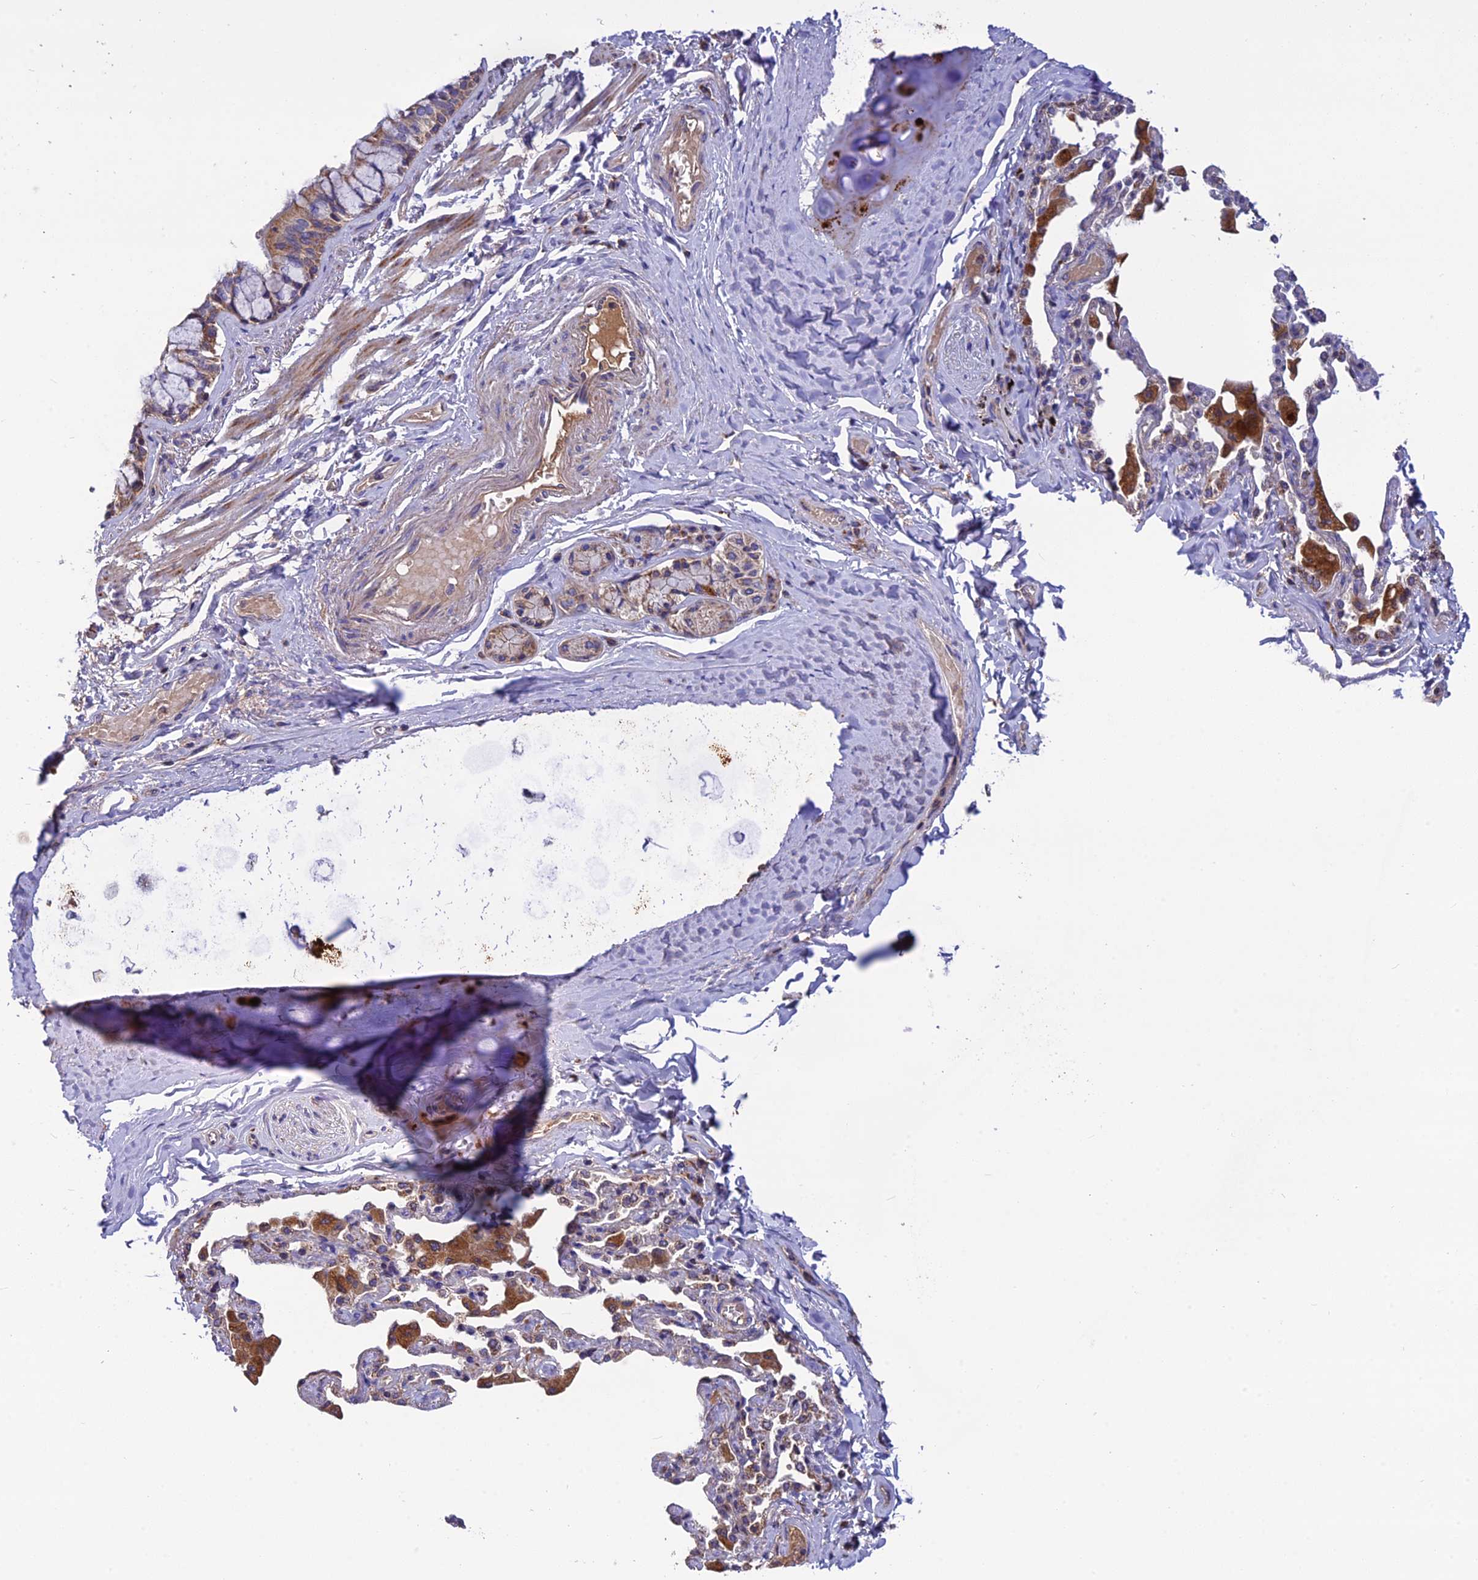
{"staining": {"intensity": "moderate", "quantity": ">75%", "location": "cytoplasmic/membranous"}, "tissue": "bronchus", "cell_type": "Respiratory epithelial cells", "image_type": "normal", "snomed": [{"axis": "morphology", "description": "Normal tissue, NOS"}, {"axis": "morphology", "description": "Inflammation, NOS"}, {"axis": "topography", "description": "Bronchus"}, {"axis": "topography", "description": "Lung"}], "caption": "Respiratory epithelial cells reveal medium levels of moderate cytoplasmic/membranous staining in approximately >75% of cells in normal human bronchus. (DAB (3,3'-diaminobenzidine) IHC, brown staining for protein, blue staining for nuclei).", "gene": "PZP", "patient": {"sex": "female", "age": 46}}